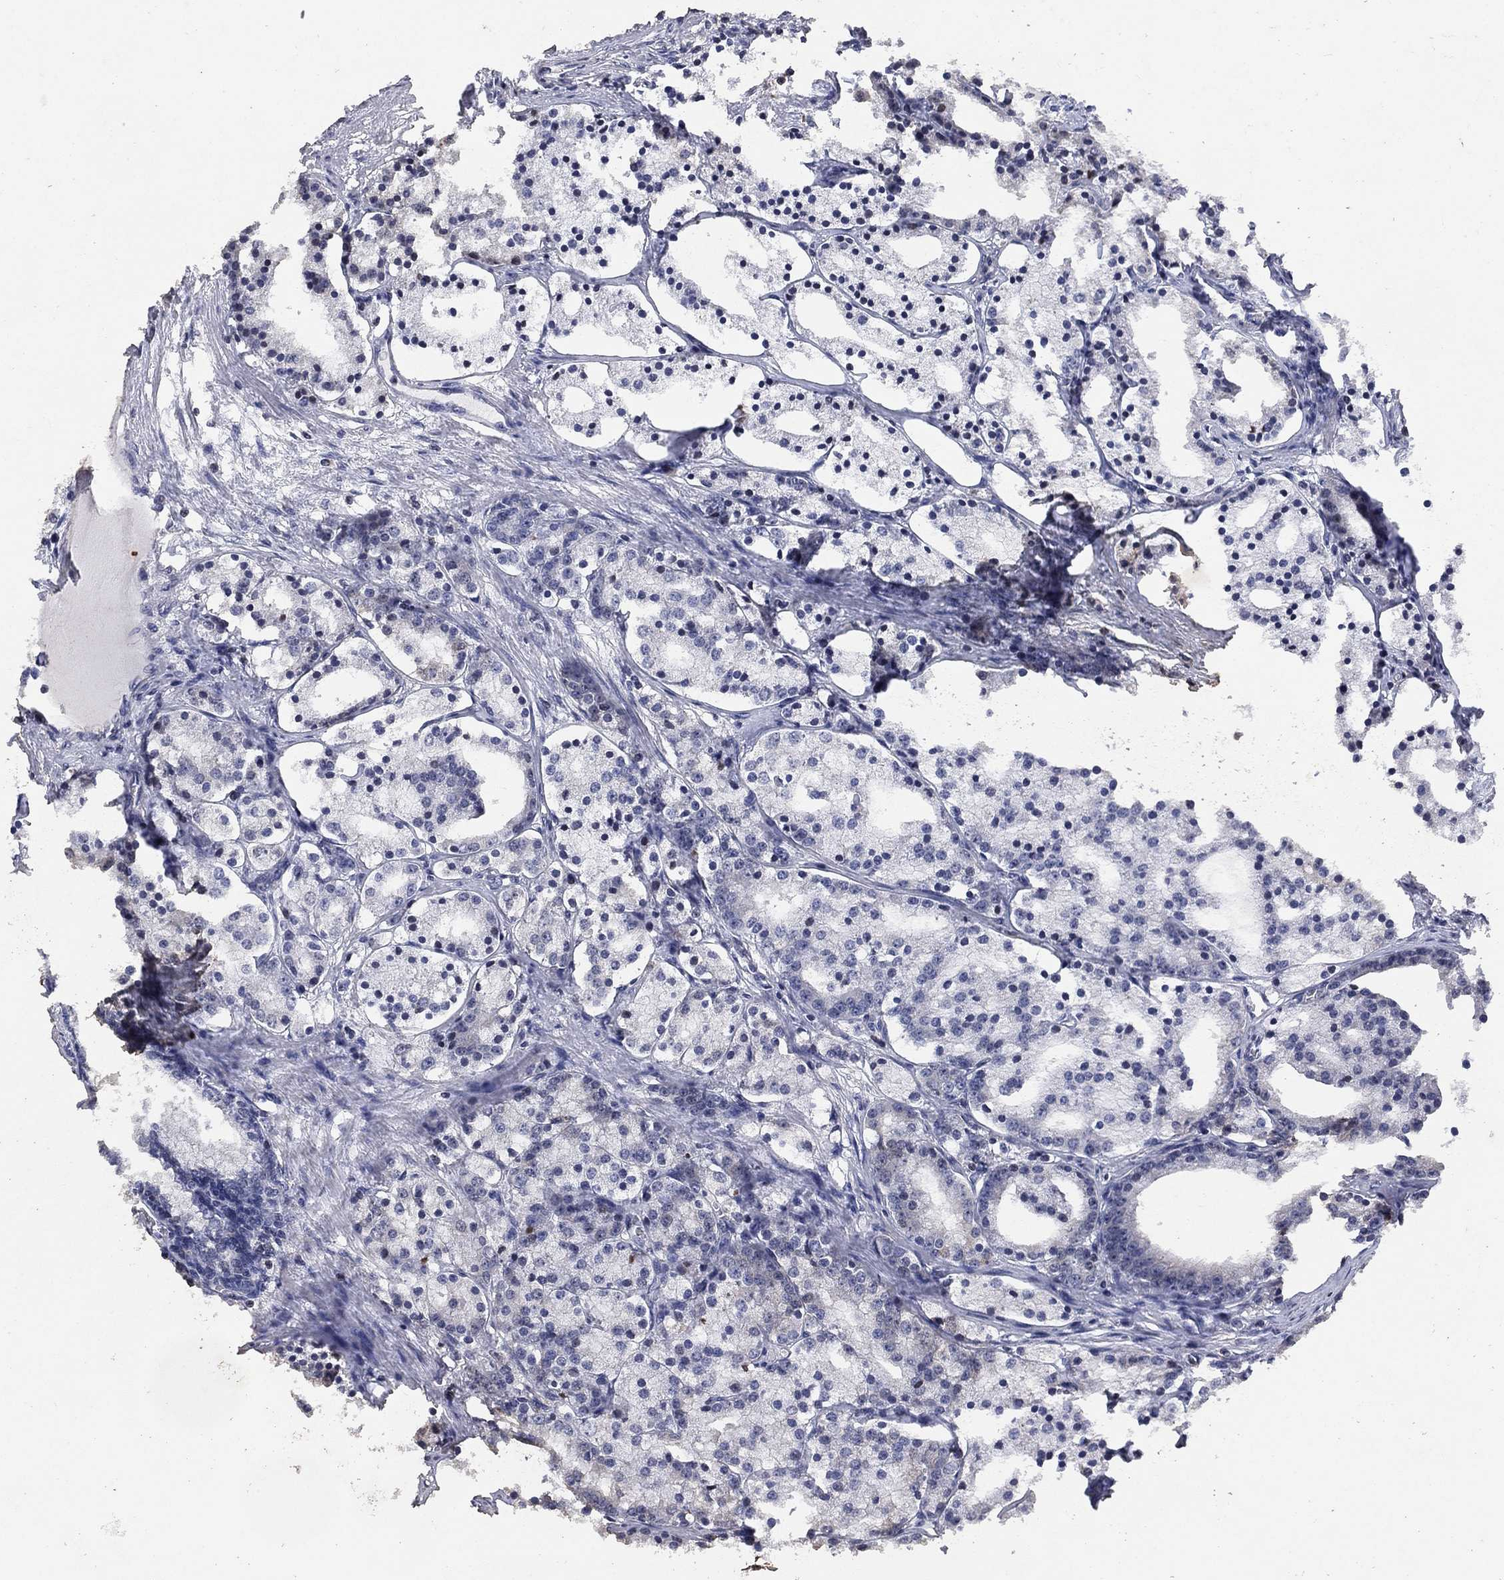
{"staining": {"intensity": "negative", "quantity": "none", "location": "none"}, "tissue": "prostate cancer", "cell_type": "Tumor cells", "image_type": "cancer", "snomed": [{"axis": "morphology", "description": "Adenocarcinoma, NOS"}, {"axis": "topography", "description": "Prostate"}], "caption": "Prostate cancer (adenocarcinoma) was stained to show a protein in brown. There is no significant staining in tumor cells.", "gene": "ADPRHL1", "patient": {"sex": "male", "age": 69}}